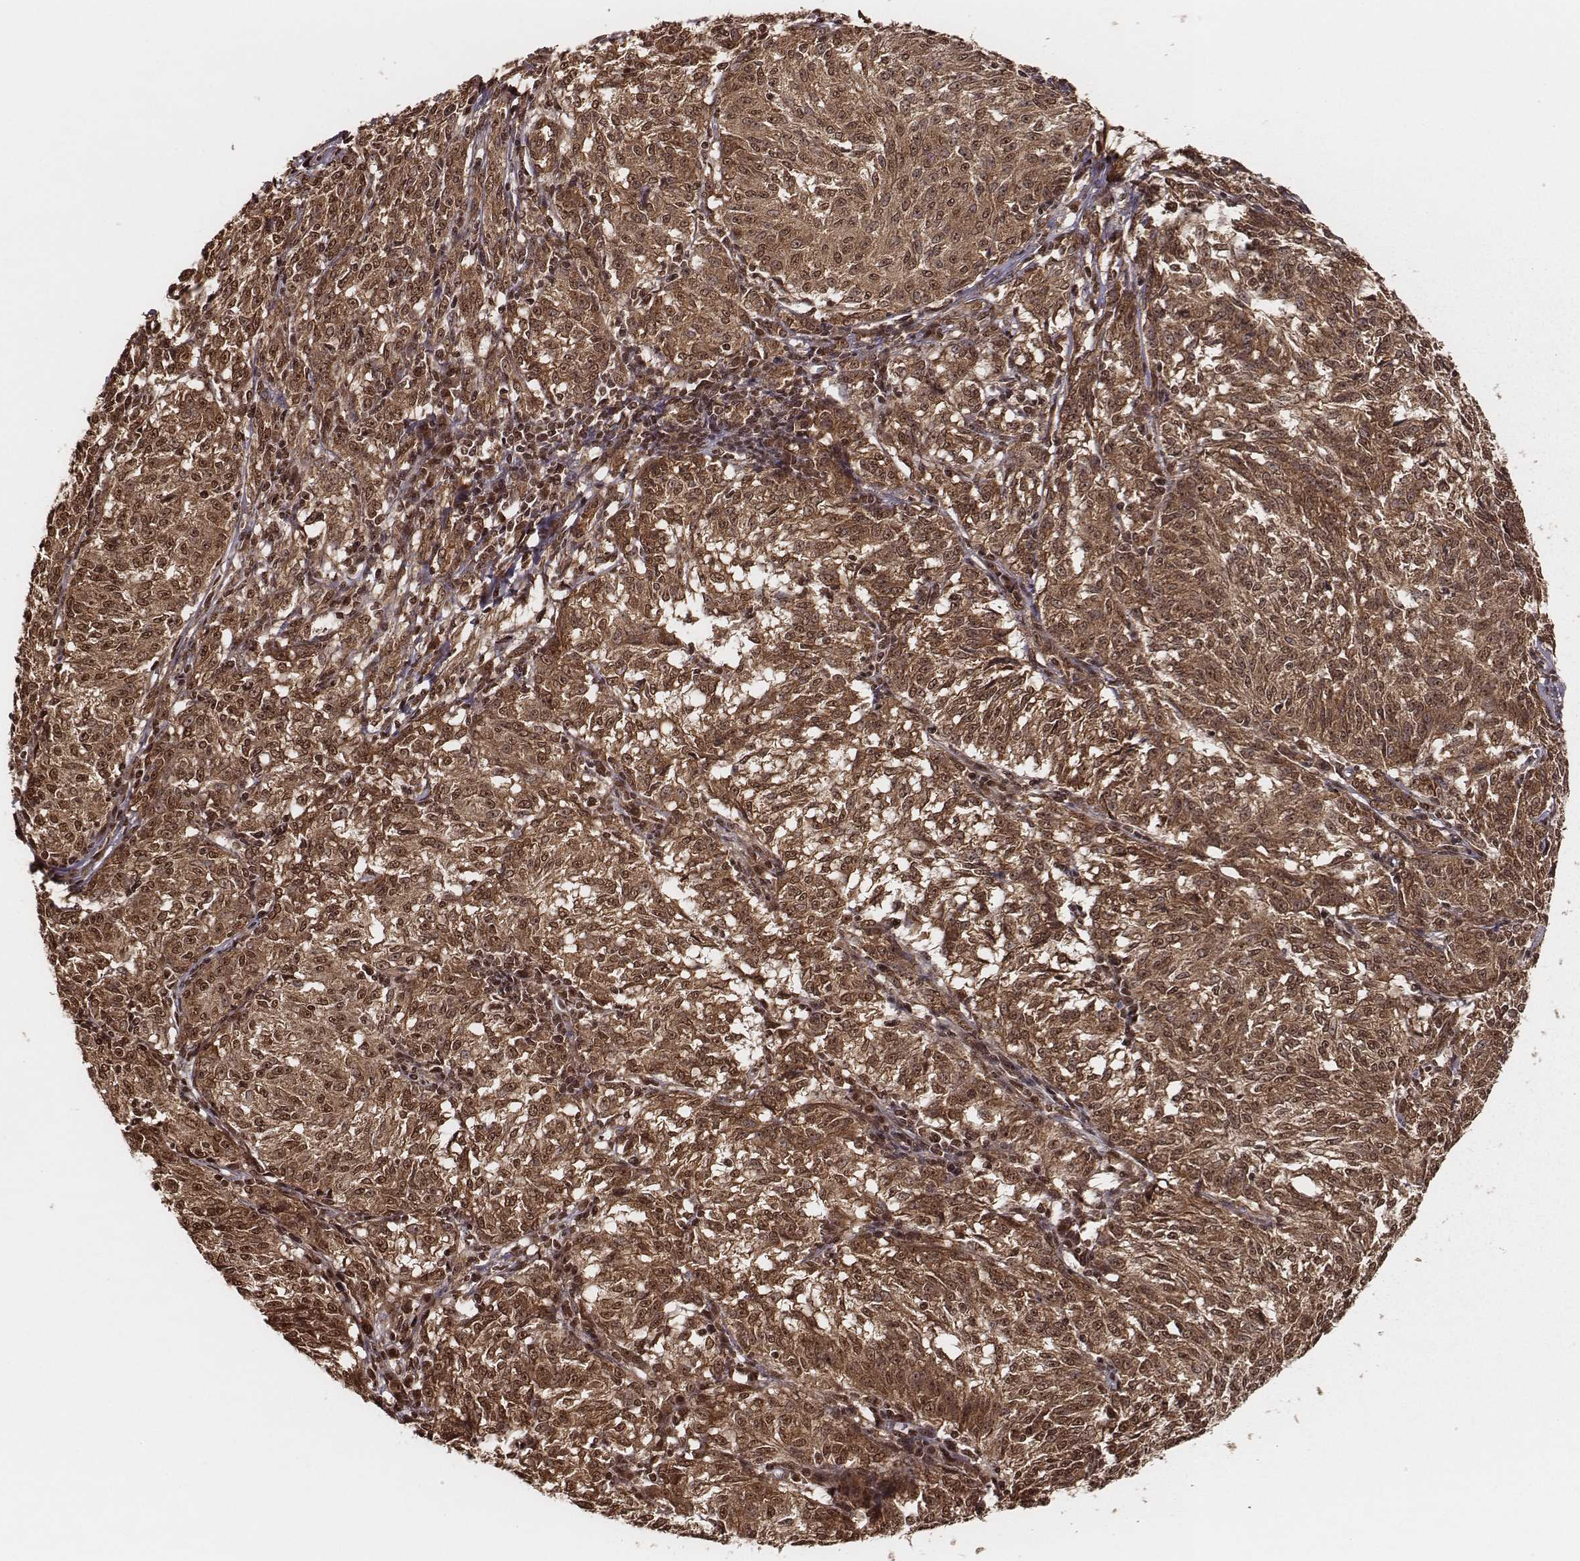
{"staining": {"intensity": "moderate", "quantity": ">75%", "location": "cytoplasmic/membranous,nuclear"}, "tissue": "melanoma", "cell_type": "Tumor cells", "image_type": "cancer", "snomed": [{"axis": "morphology", "description": "Malignant melanoma, NOS"}, {"axis": "topography", "description": "Skin"}], "caption": "Protein staining of melanoma tissue demonstrates moderate cytoplasmic/membranous and nuclear expression in about >75% of tumor cells.", "gene": "NFX1", "patient": {"sex": "female", "age": 72}}